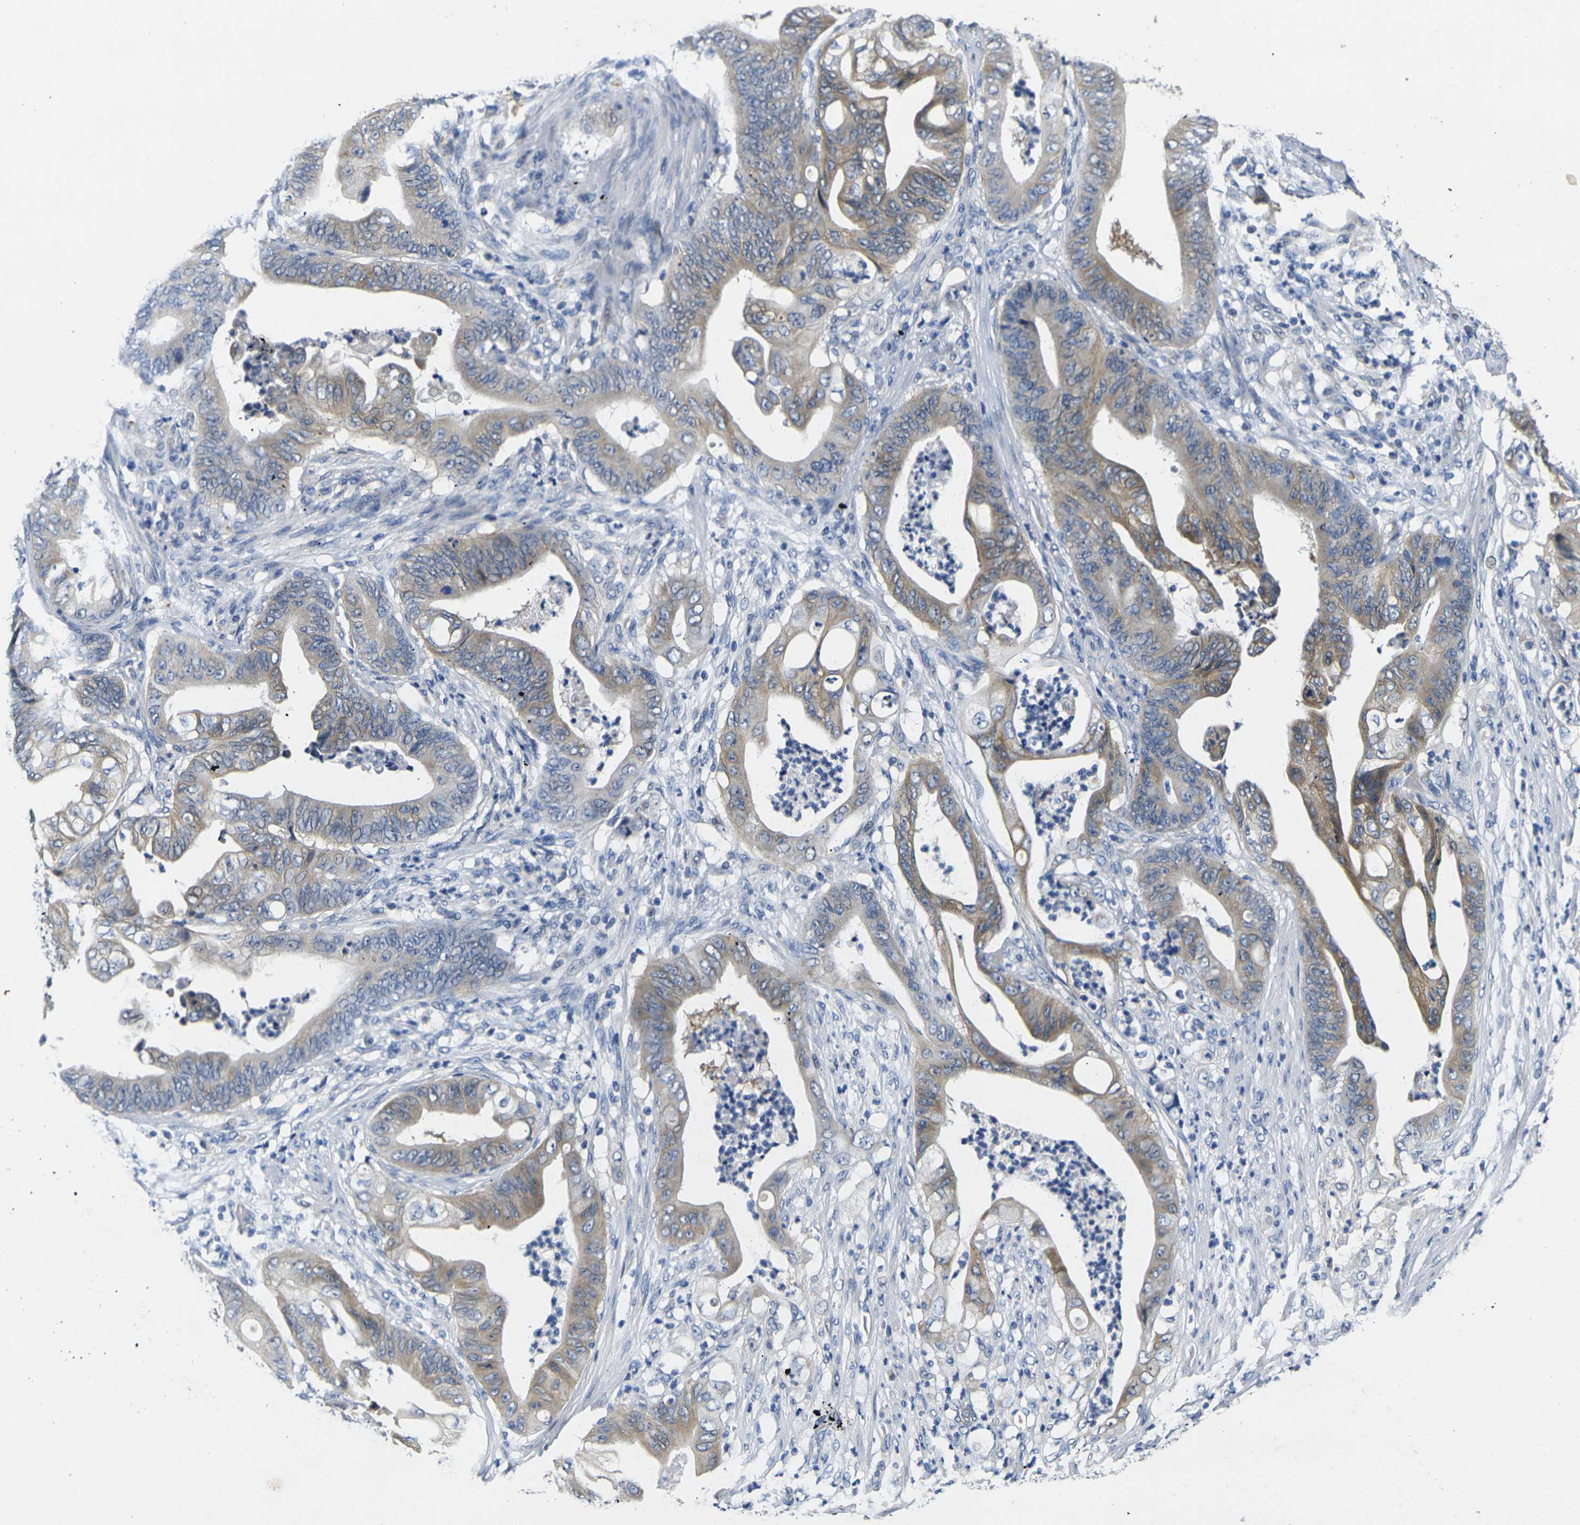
{"staining": {"intensity": "moderate", "quantity": "25%-75%", "location": "cytoplasmic/membranous"}, "tissue": "stomach cancer", "cell_type": "Tumor cells", "image_type": "cancer", "snomed": [{"axis": "morphology", "description": "Adenocarcinoma, NOS"}, {"axis": "topography", "description": "Stomach"}], "caption": "Stomach cancer (adenocarcinoma) stained with IHC displays moderate cytoplasmic/membranous positivity in about 25%-75% of tumor cells.", "gene": "NOCT", "patient": {"sex": "female", "age": 73}}